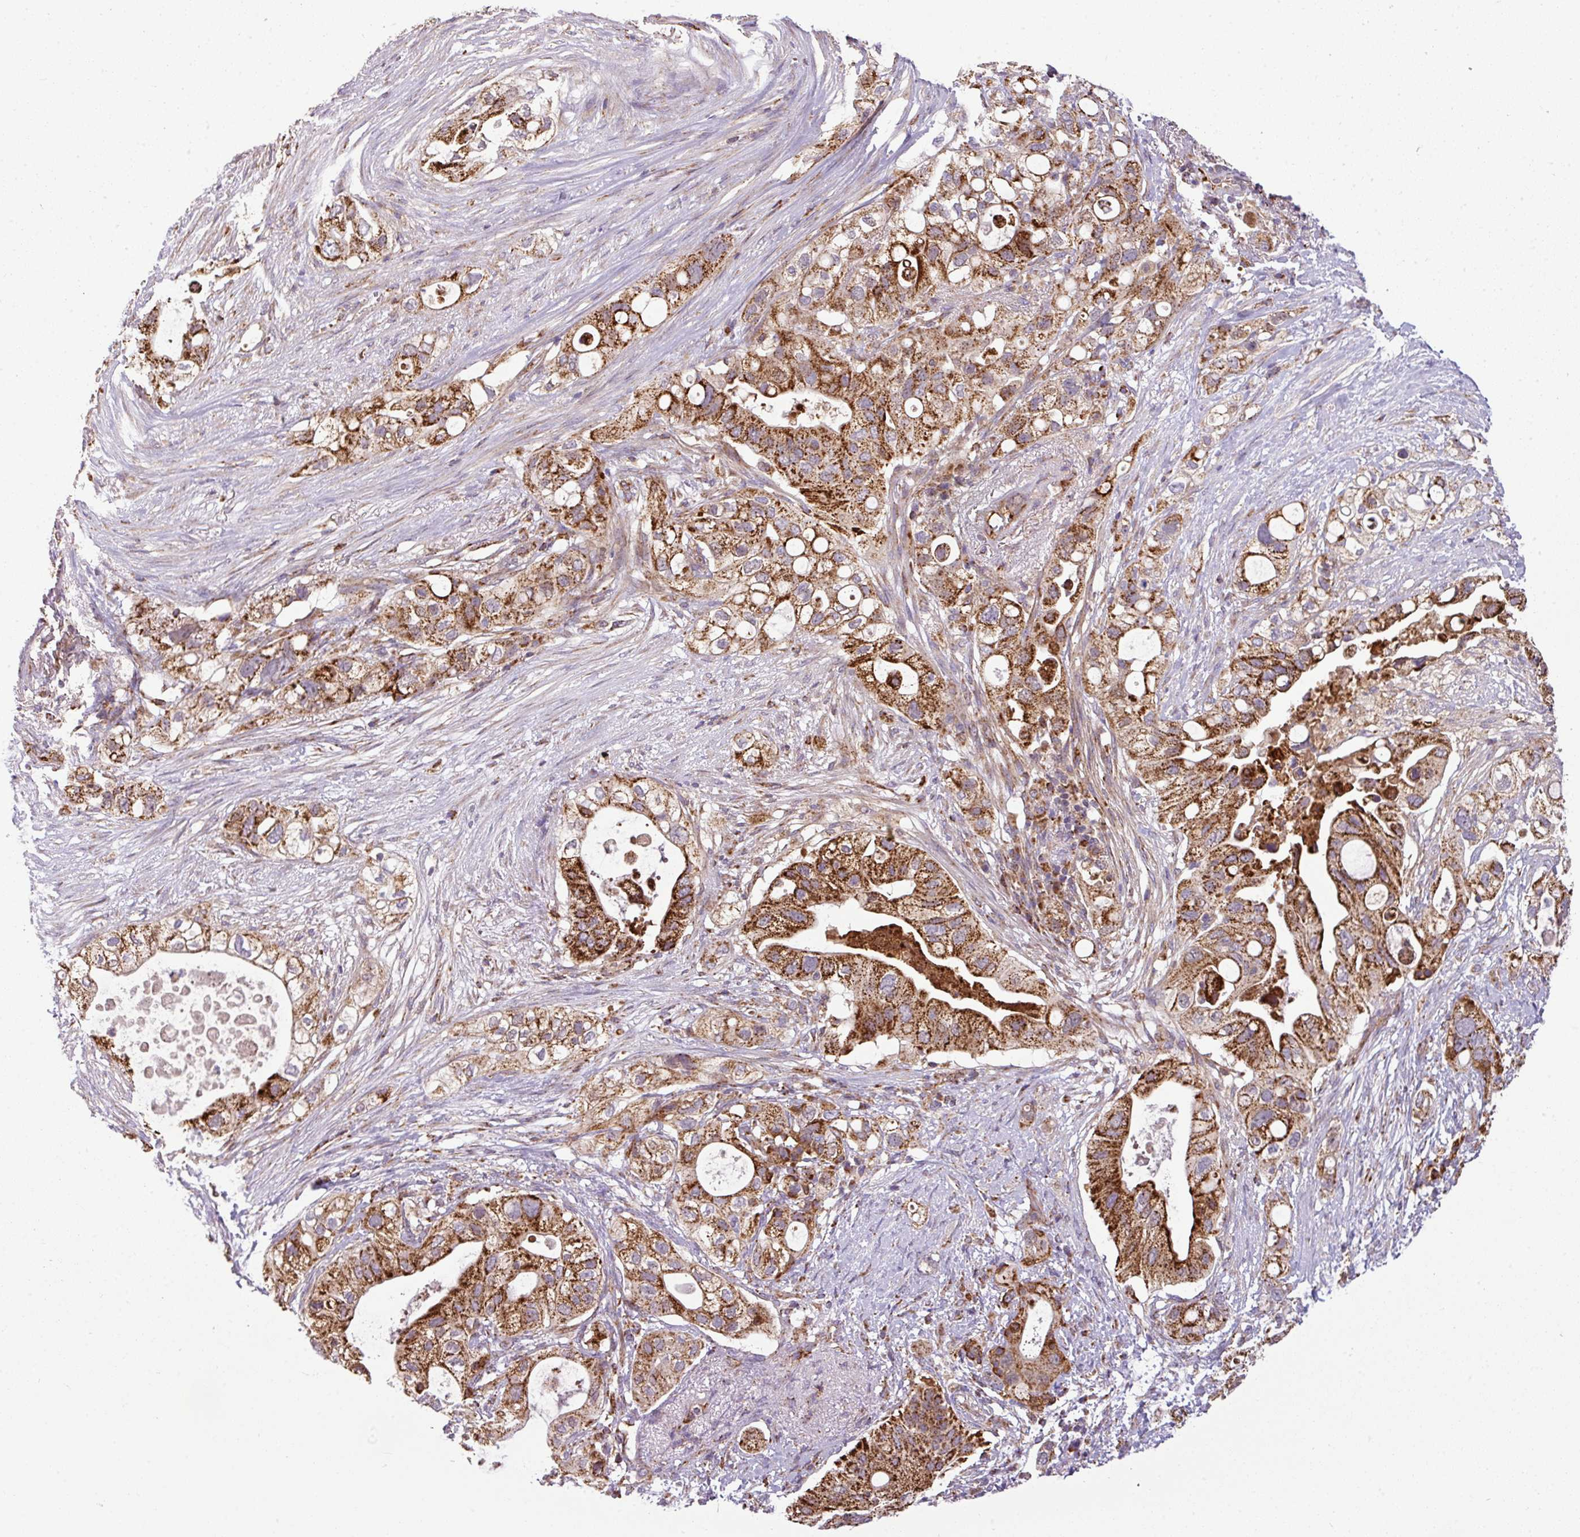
{"staining": {"intensity": "strong", "quantity": ">75%", "location": "cytoplasmic/membranous"}, "tissue": "pancreatic cancer", "cell_type": "Tumor cells", "image_type": "cancer", "snomed": [{"axis": "morphology", "description": "Adenocarcinoma, NOS"}, {"axis": "topography", "description": "Pancreas"}], "caption": "Immunohistochemistry image of neoplastic tissue: pancreatic cancer stained using immunohistochemistry (IHC) exhibits high levels of strong protein expression localized specifically in the cytoplasmic/membranous of tumor cells, appearing as a cytoplasmic/membranous brown color.", "gene": "PRELID3B", "patient": {"sex": "female", "age": 72}}